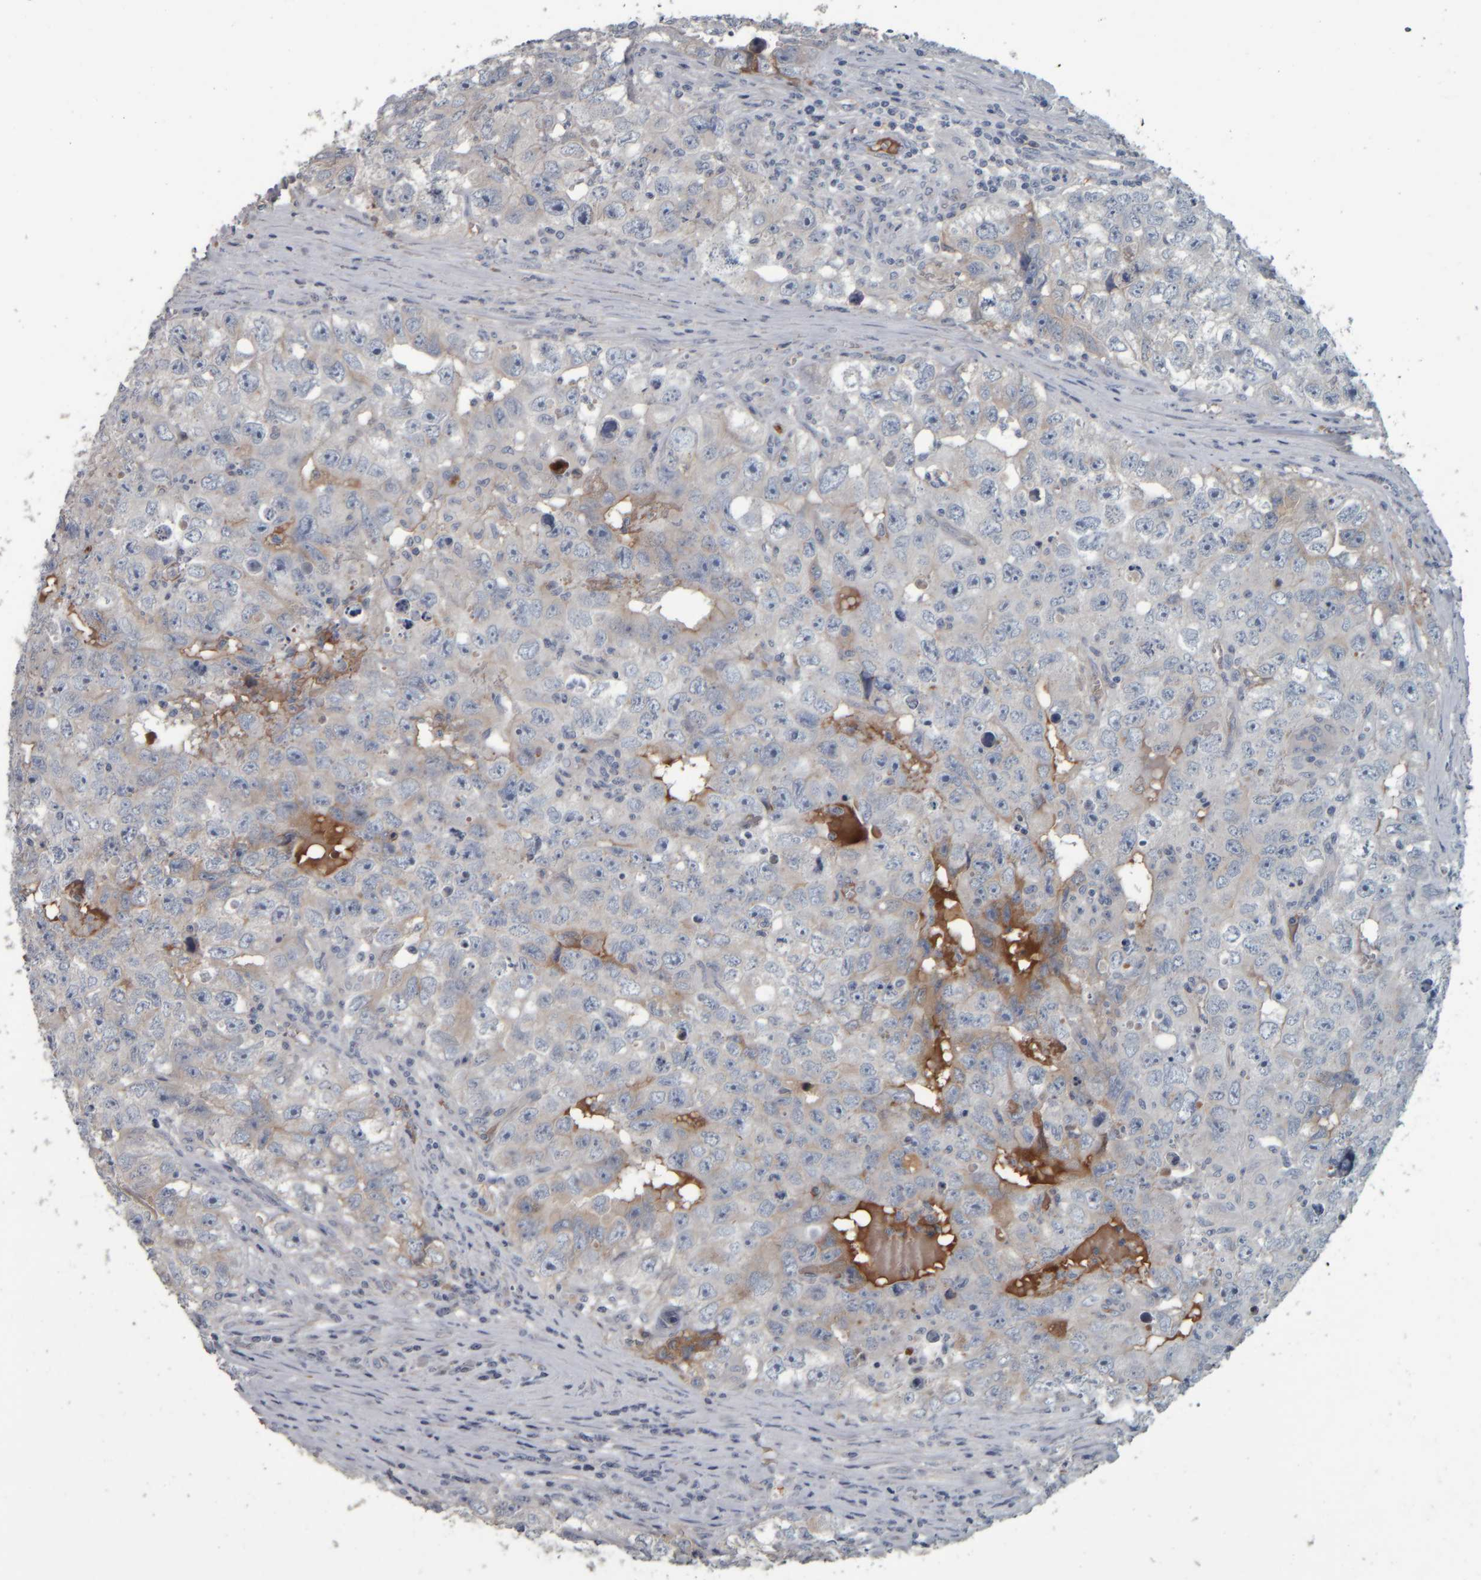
{"staining": {"intensity": "moderate", "quantity": "<25%", "location": "cytoplasmic/membranous"}, "tissue": "testis cancer", "cell_type": "Tumor cells", "image_type": "cancer", "snomed": [{"axis": "morphology", "description": "Seminoma, NOS"}, {"axis": "morphology", "description": "Carcinoma, Embryonal, NOS"}, {"axis": "topography", "description": "Testis"}], "caption": "Testis embryonal carcinoma stained with DAB immunohistochemistry displays low levels of moderate cytoplasmic/membranous staining in approximately <25% of tumor cells.", "gene": "CAVIN4", "patient": {"sex": "male", "age": 43}}